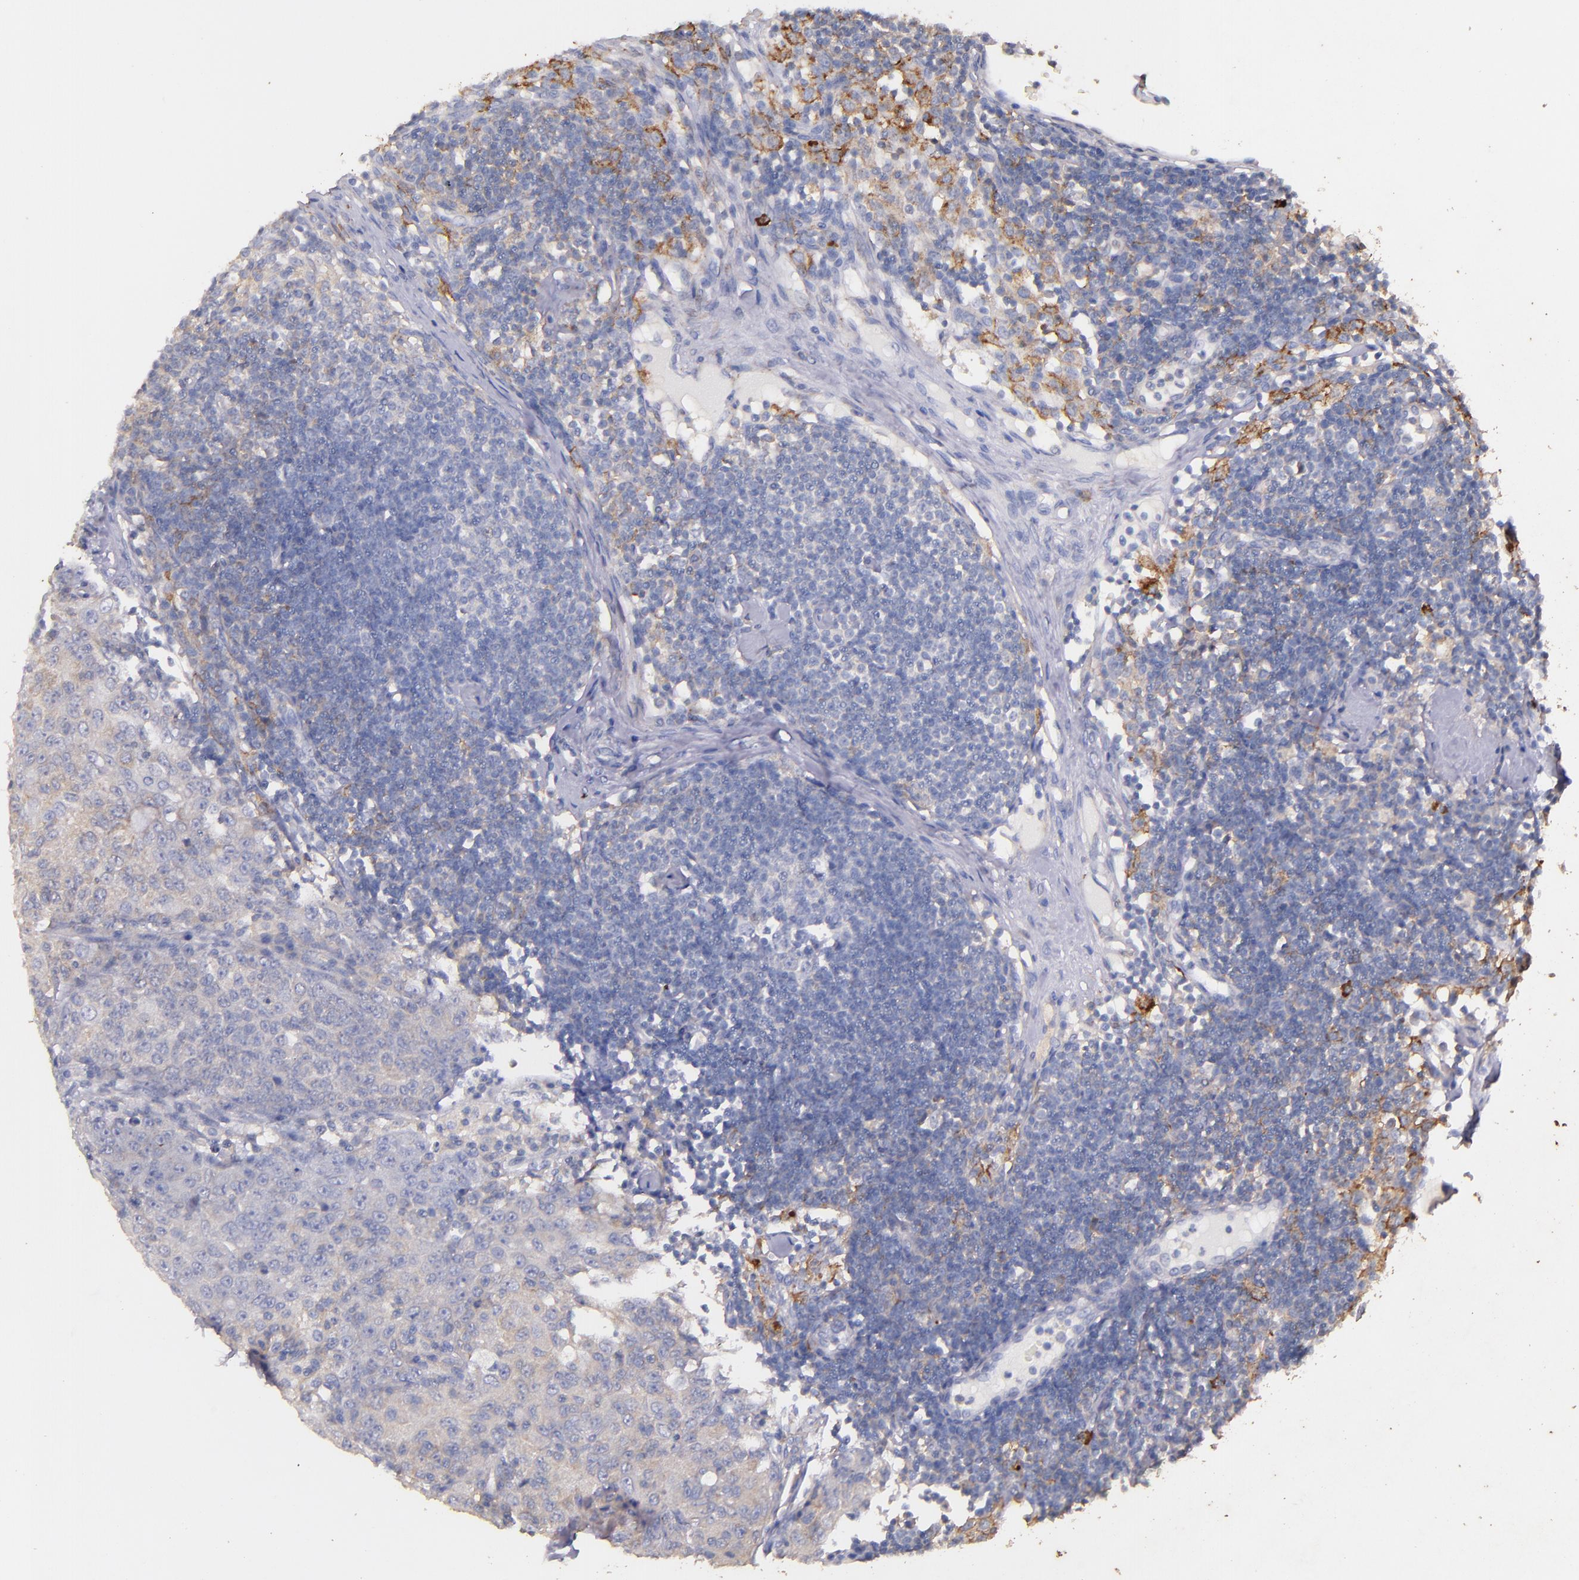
{"staining": {"intensity": "weak", "quantity": "<25%", "location": "cytoplasmic/membranous"}, "tissue": "lymph node", "cell_type": "Germinal center cells", "image_type": "normal", "snomed": [{"axis": "morphology", "description": "Normal tissue, NOS"}, {"axis": "topography", "description": "Lymph node"}], "caption": "Germinal center cells are negative for brown protein staining in normal lymph node. Brightfield microscopy of IHC stained with DAB (3,3'-diaminobenzidine) (brown) and hematoxylin (blue), captured at high magnification.", "gene": "RET", "patient": {"sex": "female", "age": 42}}